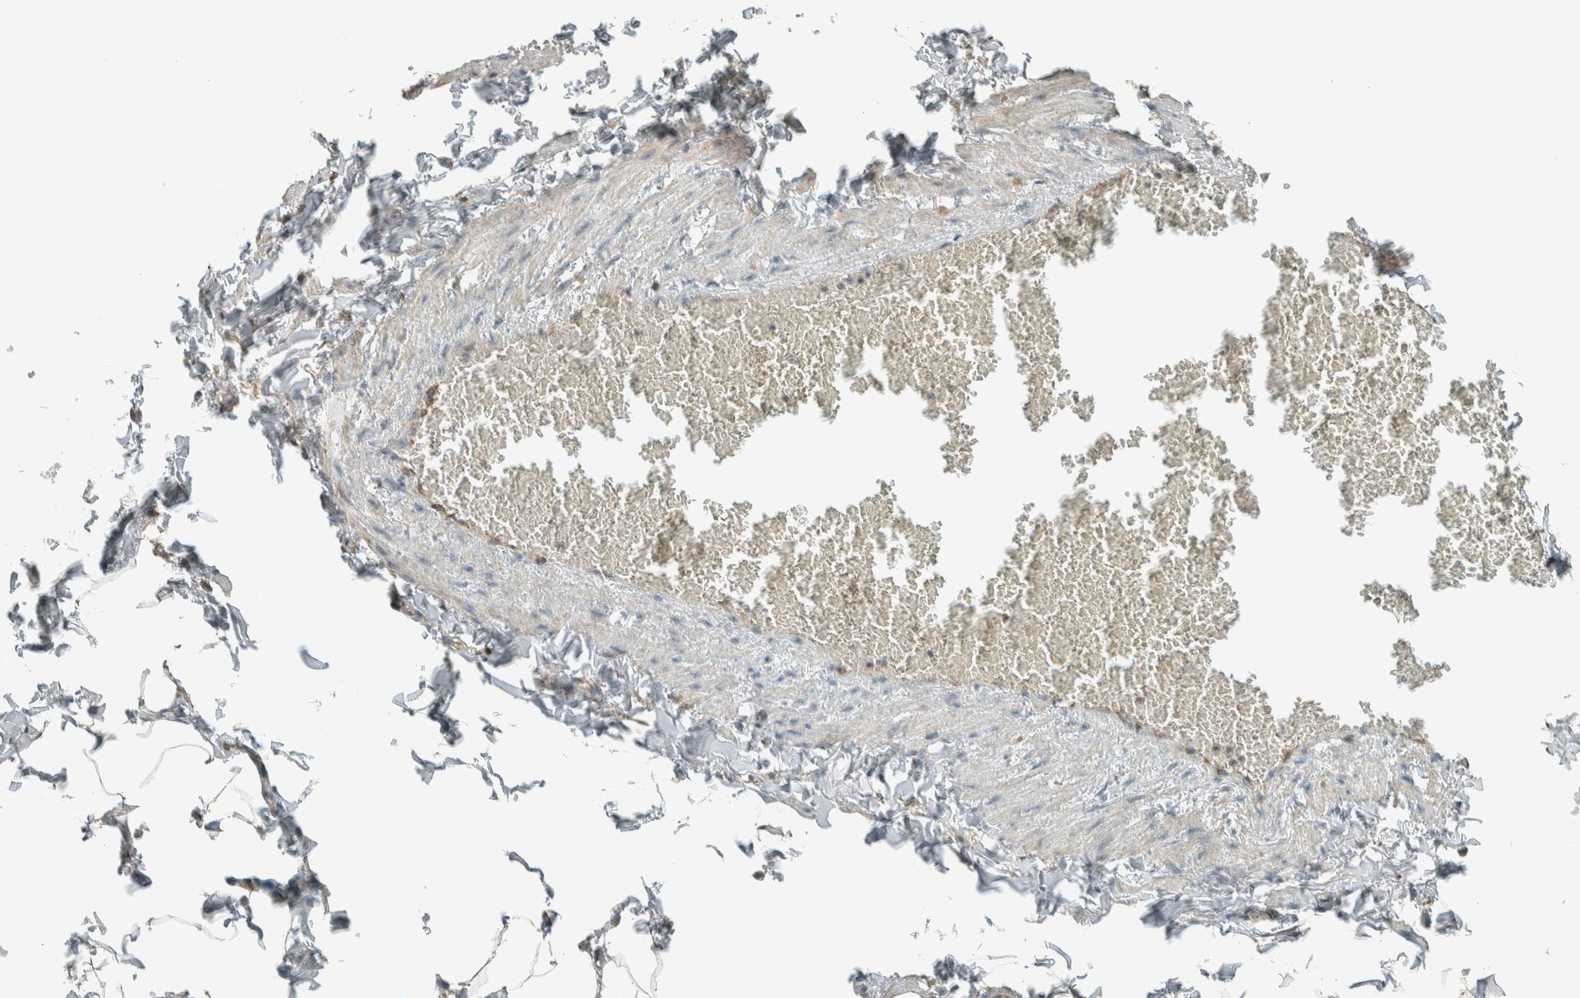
{"staining": {"intensity": "moderate", "quantity": ">75%", "location": "cytoplasmic/membranous"}, "tissue": "adipose tissue", "cell_type": "Adipocytes", "image_type": "normal", "snomed": [{"axis": "morphology", "description": "Normal tissue, NOS"}, {"axis": "topography", "description": "Vascular tissue"}], "caption": "High-magnification brightfield microscopy of normal adipose tissue stained with DAB (3,3'-diaminobenzidine) (brown) and counterstained with hematoxylin (blue). adipocytes exhibit moderate cytoplasmic/membranous positivity is identified in about>75% of cells.", "gene": "SEL1L", "patient": {"sex": "male", "age": 41}}